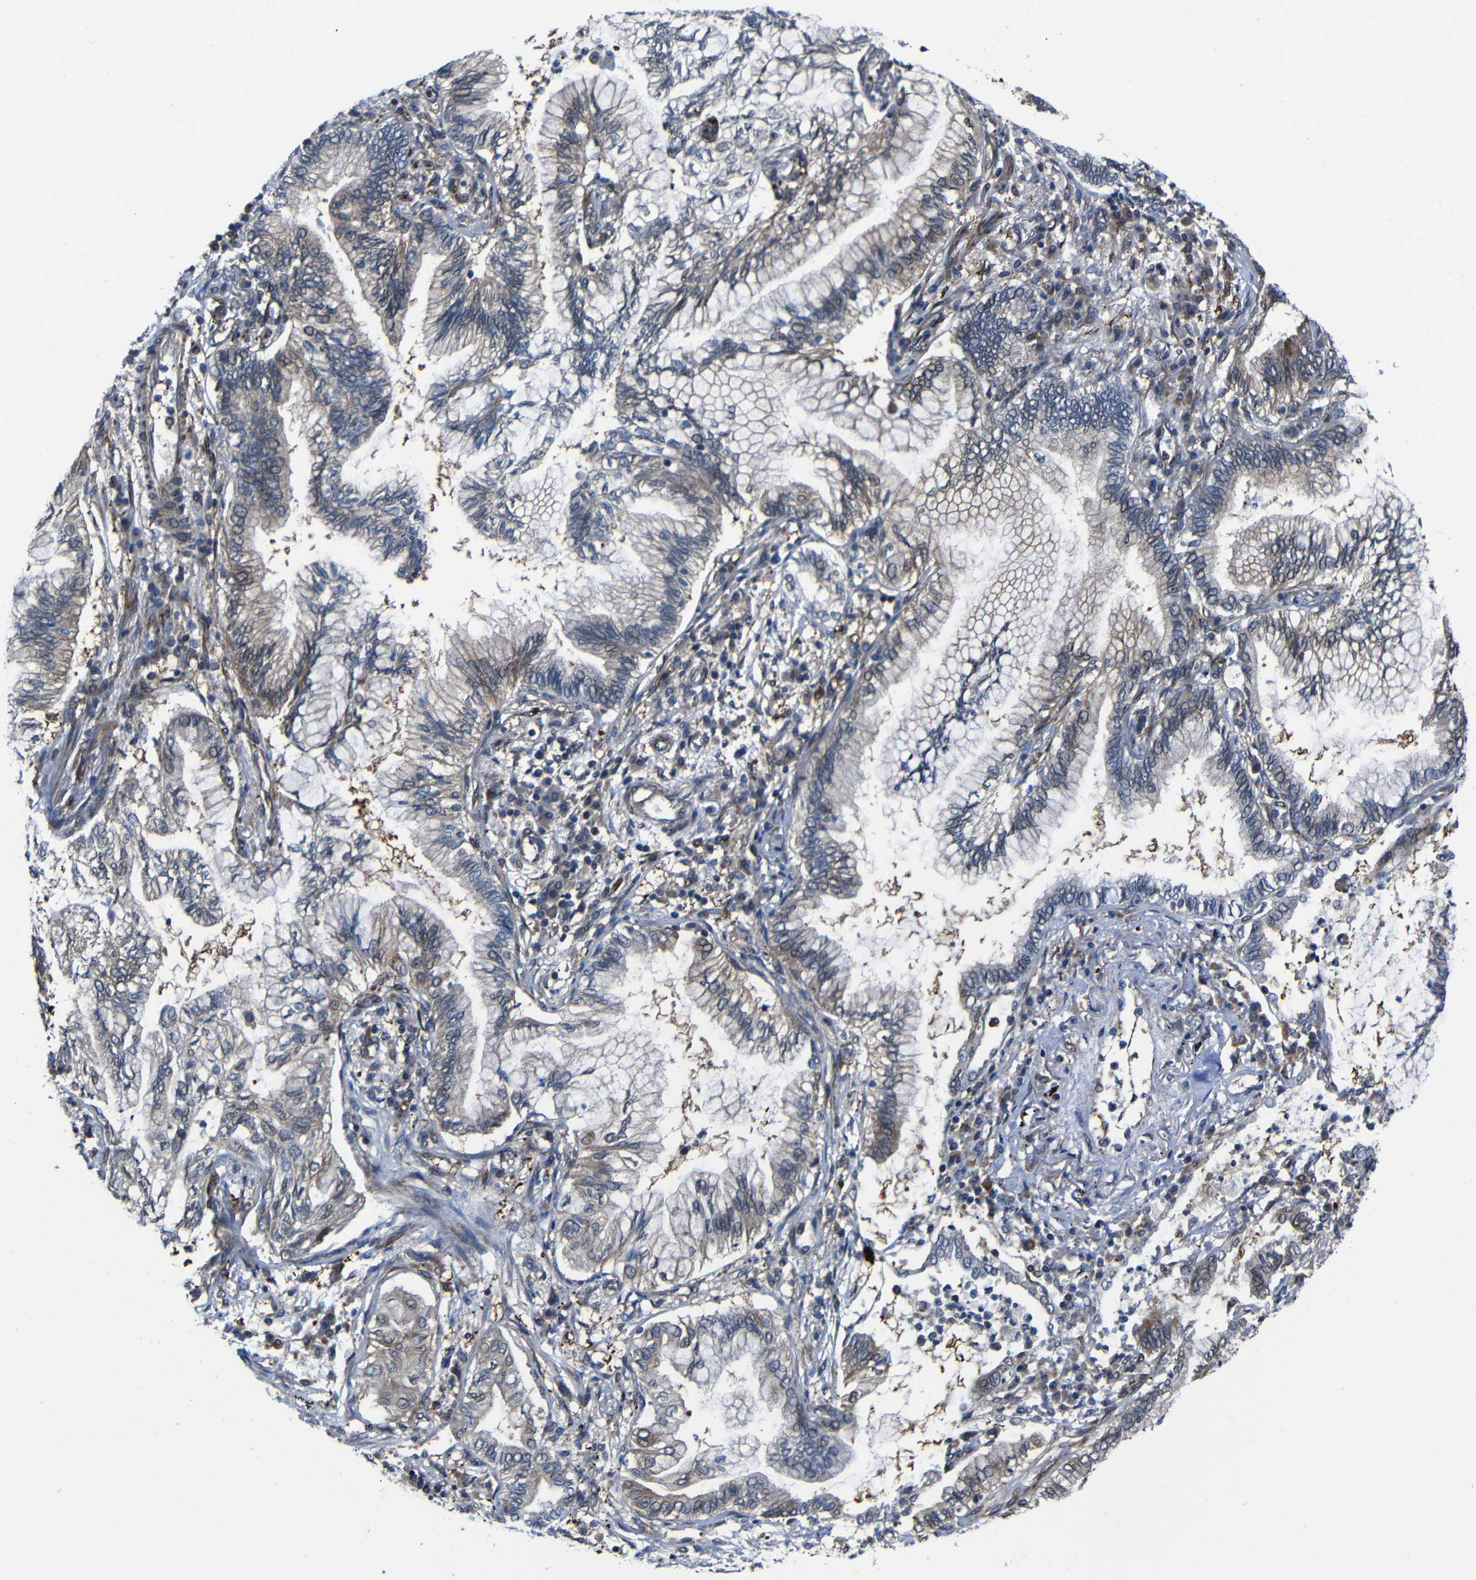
{"staining": {"intensity": "moderate", "quantity": "25%-75%", "location": "cytoplasmic/membranous"}, "tissue": "lung cancer", "cell_type": "Tumor cells", "image_type": "cancer", "snomed": [{"axis": "morphology", "description": "Normal tissue, NOS"}, {"axis": "morphology", "description": "Adenocarcinoma, NOS"}, {"axis": "topography", "description": "Bronchus"}, {"axis": "topography", "description": "Lung"}], "caption": "Immunohistochemistry (IHC) photomicrograph of human lung adenocarcinoma stained for a protein (brown), which shows medium levels of moderate cytoplasmic/membranous staining in approximately 25%-75% of tumor cells.", "gene": "KIAA0513", "patient": {"sex": "female", "age": 70}}